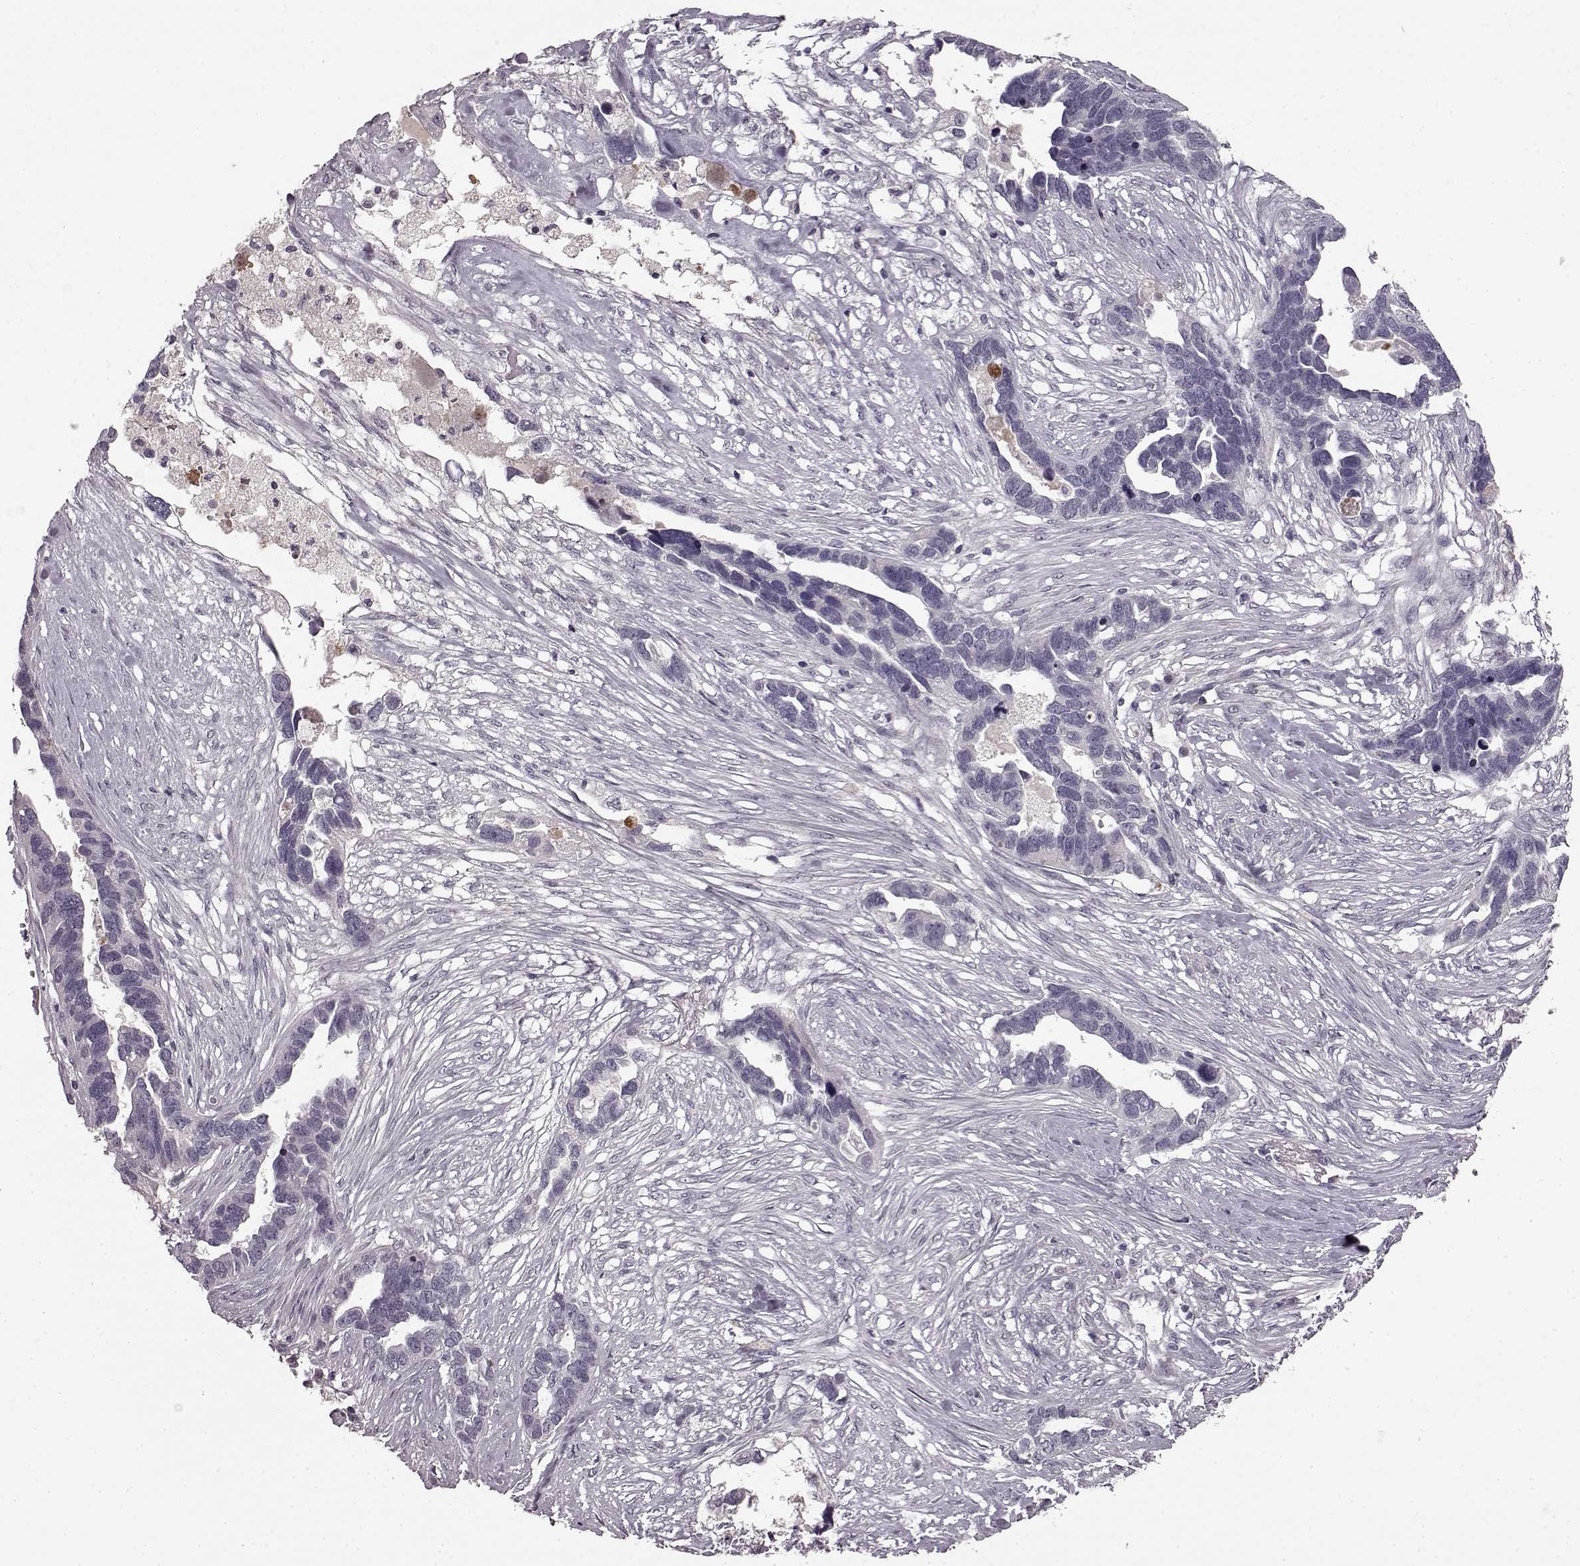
{"staining": {"intensity": "negative", "quantity": "none", "location": "none"}, "tissue": "ovarian cancer", "cell_type": "Tumor cells", "image_type": "cancer", "snomed": [{"axis": "morphology", "description": "Cystadenocarcinoma, serous, NOS"}, {"axis": "topography", "description": "Ovary"}], "caption": "Histopathology image shows no significant protein expression in tumor cells of serous cystadenocarcinoma (ovarian).", "gene": "CNGA3", "patient": {"sex": "female", "age": 54}}